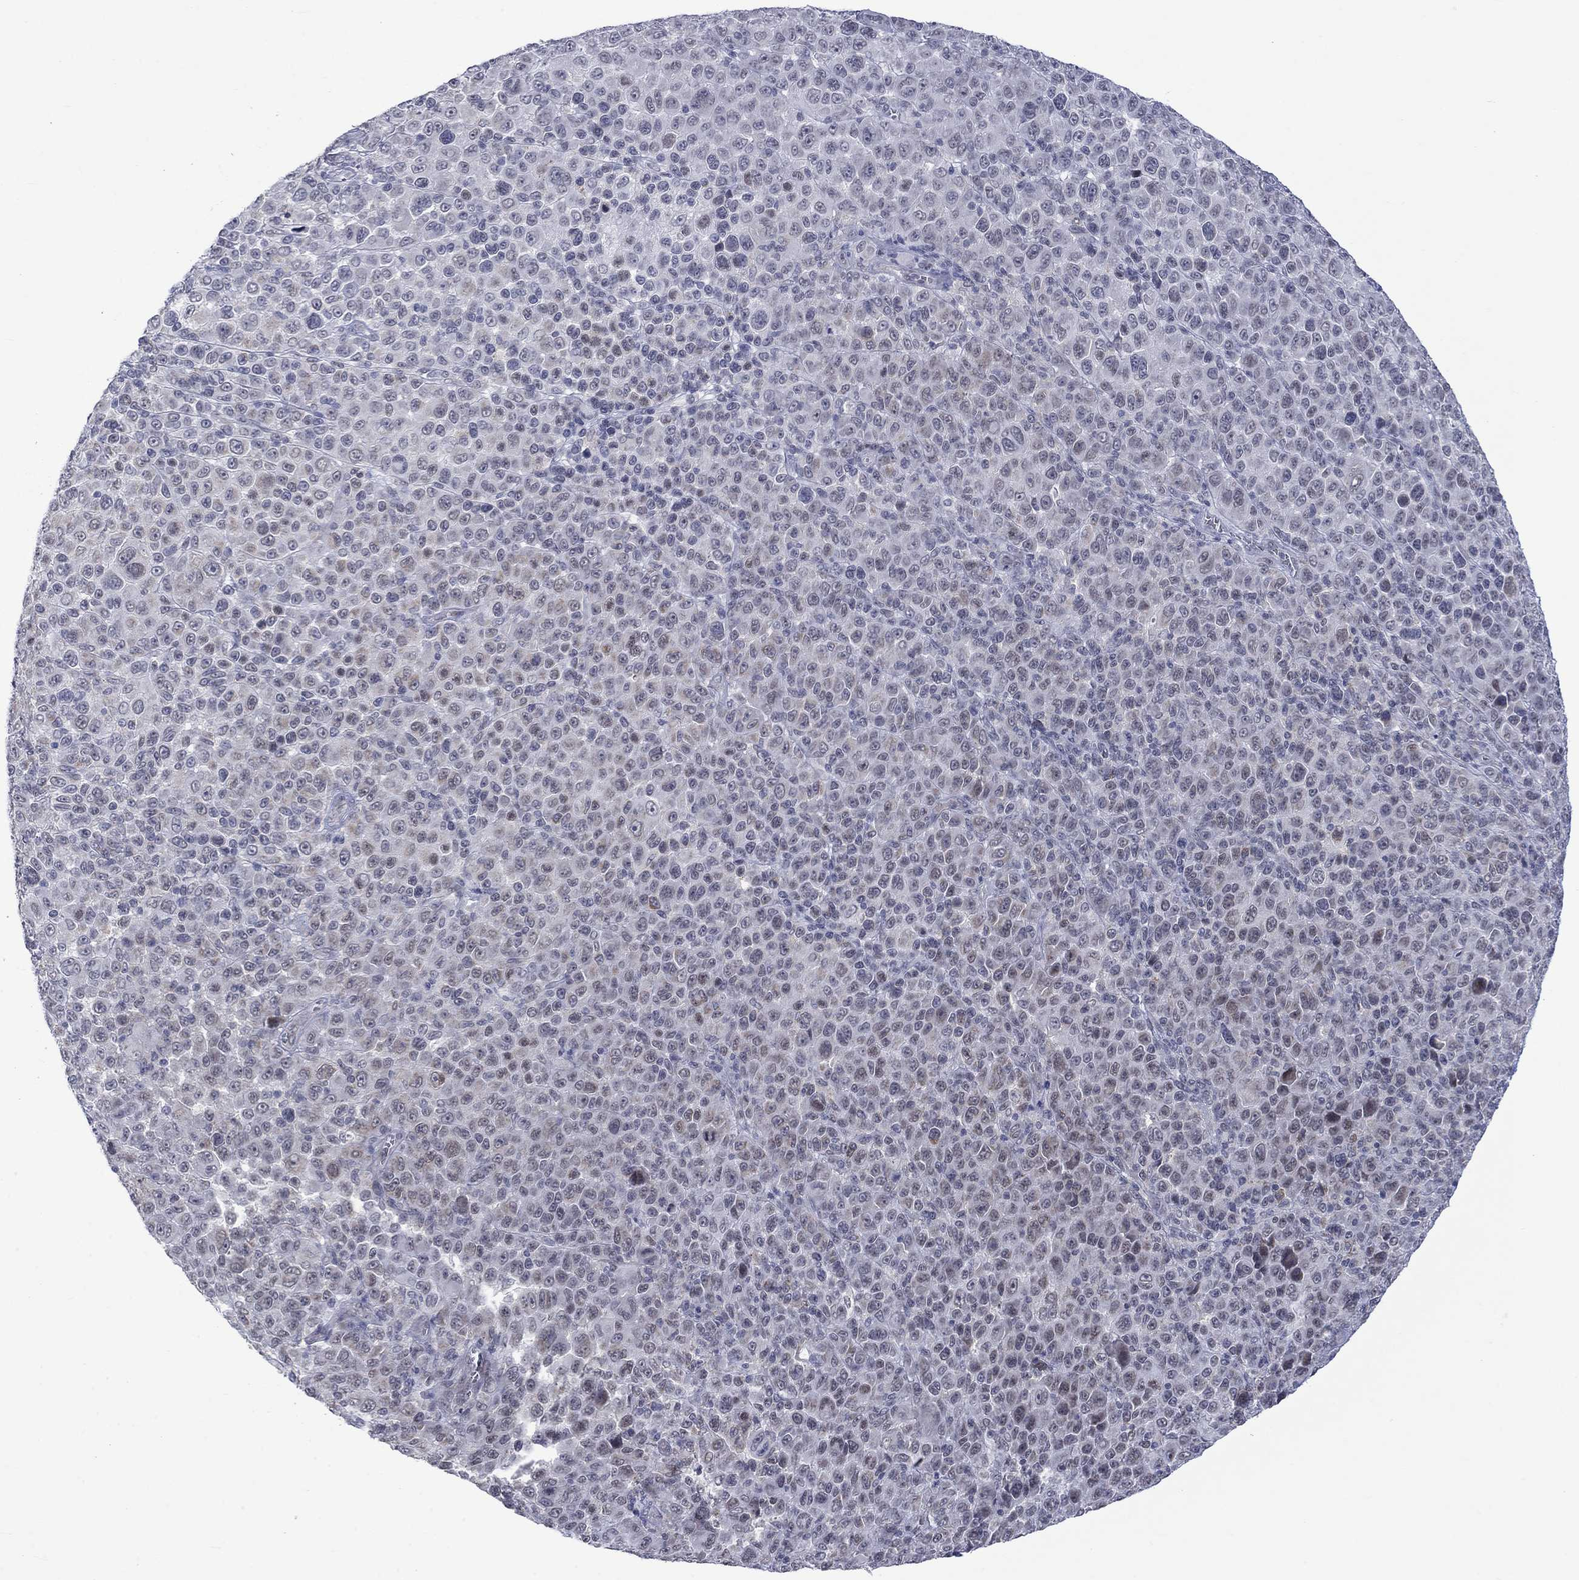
{"staining": {"intensity": "negative", "quantity": "none", "location": "none"}, "tissue": "melanoma", "cell_type": "Tumor cells", "image_type": "cancer", "snomed": [{"axis": "morphology", "description": "Malignant melanoma, NOS"}, {"axis": "topography", "description": "Skin"}], "caption": "Tumor cells show no significant protein positivity in melanoma.", "gene": "KCNJ16", "patient": {"sex": "female", "age": 57}}